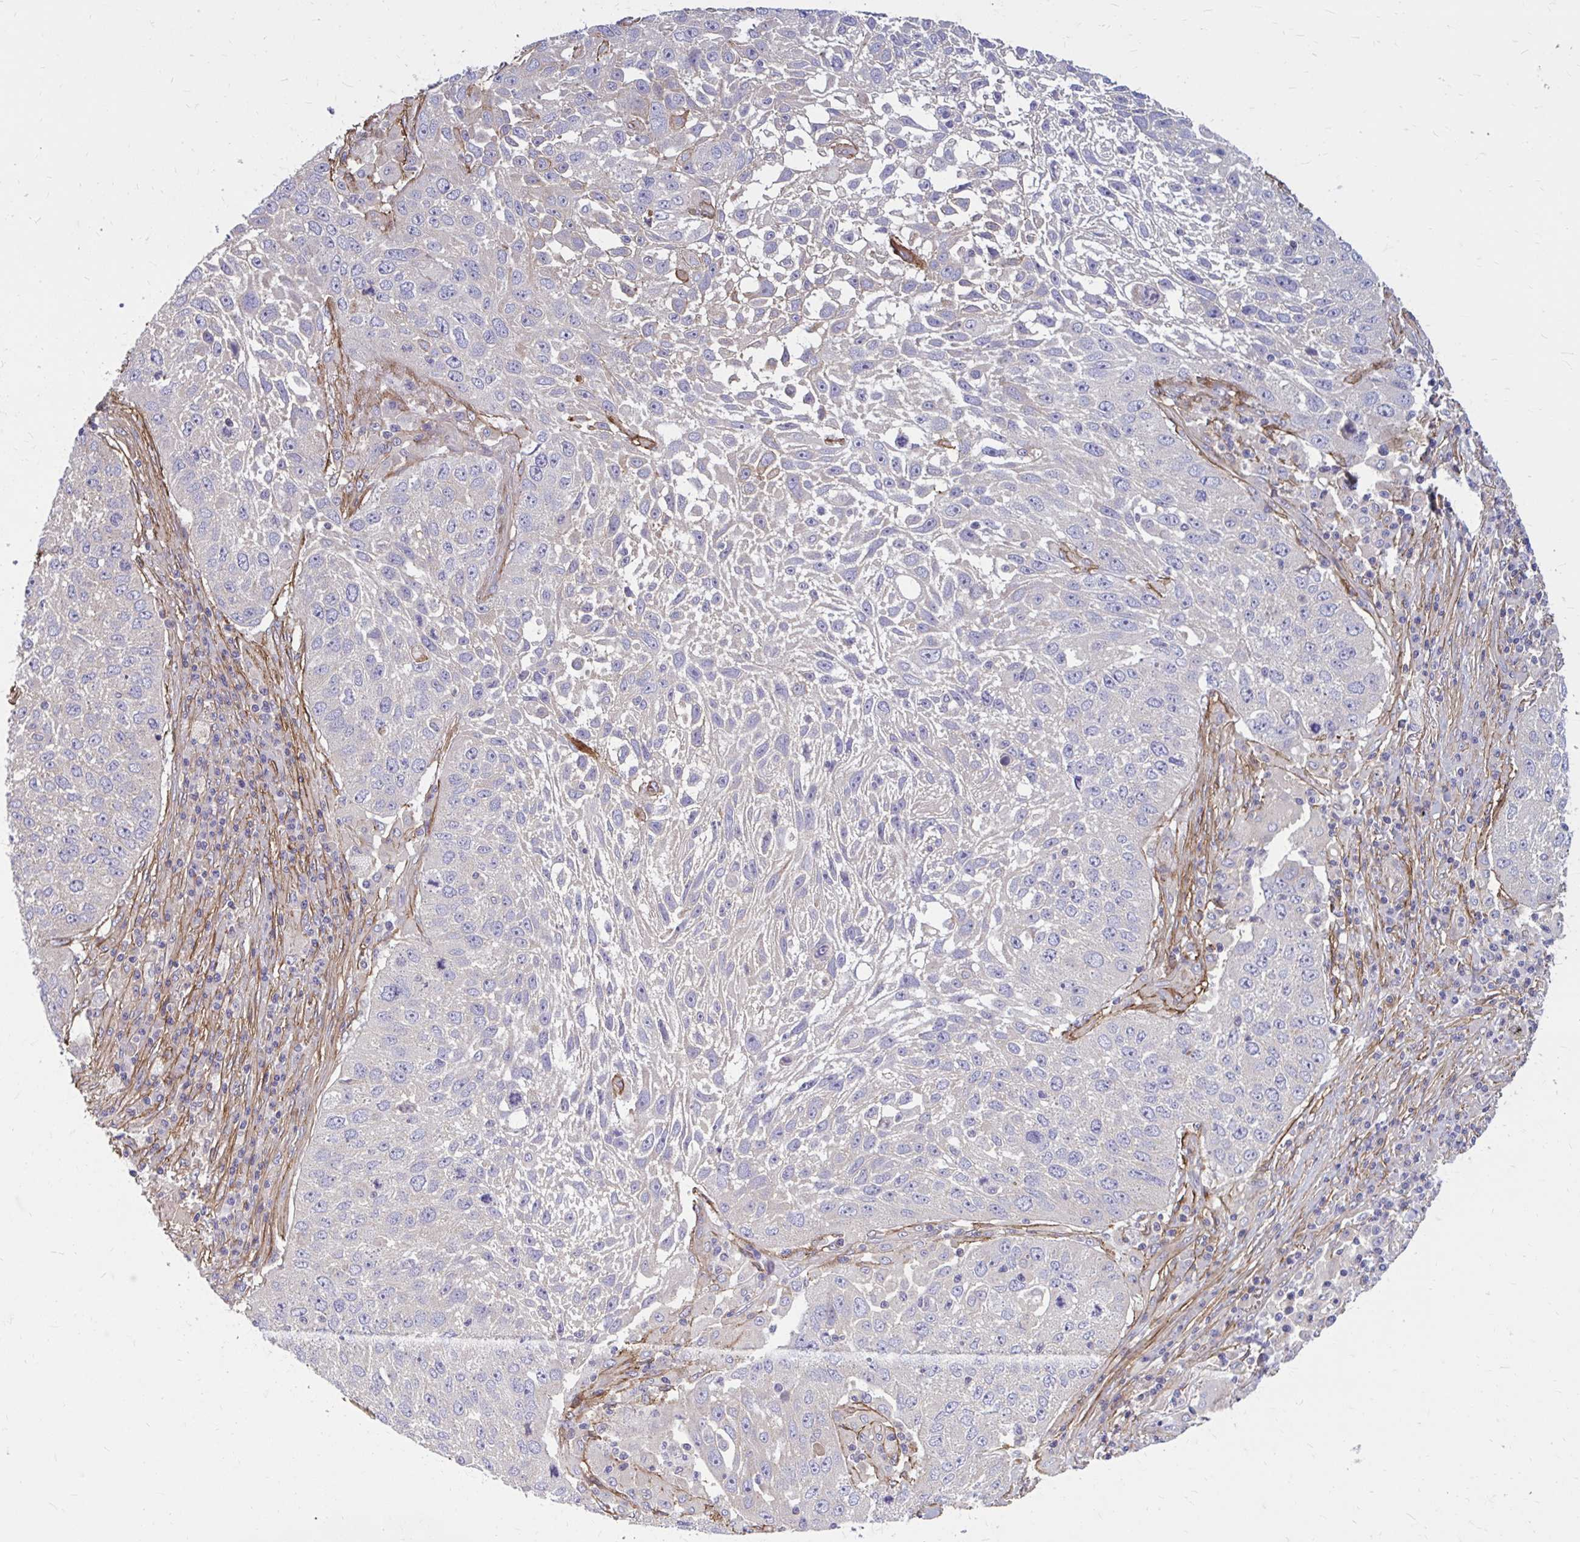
{"staining": {"intensity": "negative", "quantity": "none", "location": "none"}, "tissue": "lung cancer", "cell_type": "Tumor cells", "image_type": "cancer", "snomed": [{"axis": "morphology", "description": "Normal morphology"}, {"axis": "morphology", "description": "Squamous cell carcinoma, NOS"}, {"axis": "topography", "description": "Lymph node"}, {"axis": "topography", "description": "Lung"}], "caption": "An IHC histopathology image of lung squamous cell carcinoma is shown. There is no staining in tumor cells of lung squamous cell carcinoma.", "gene": "FAP", "patient": {"sex": "male", "age": 67}}